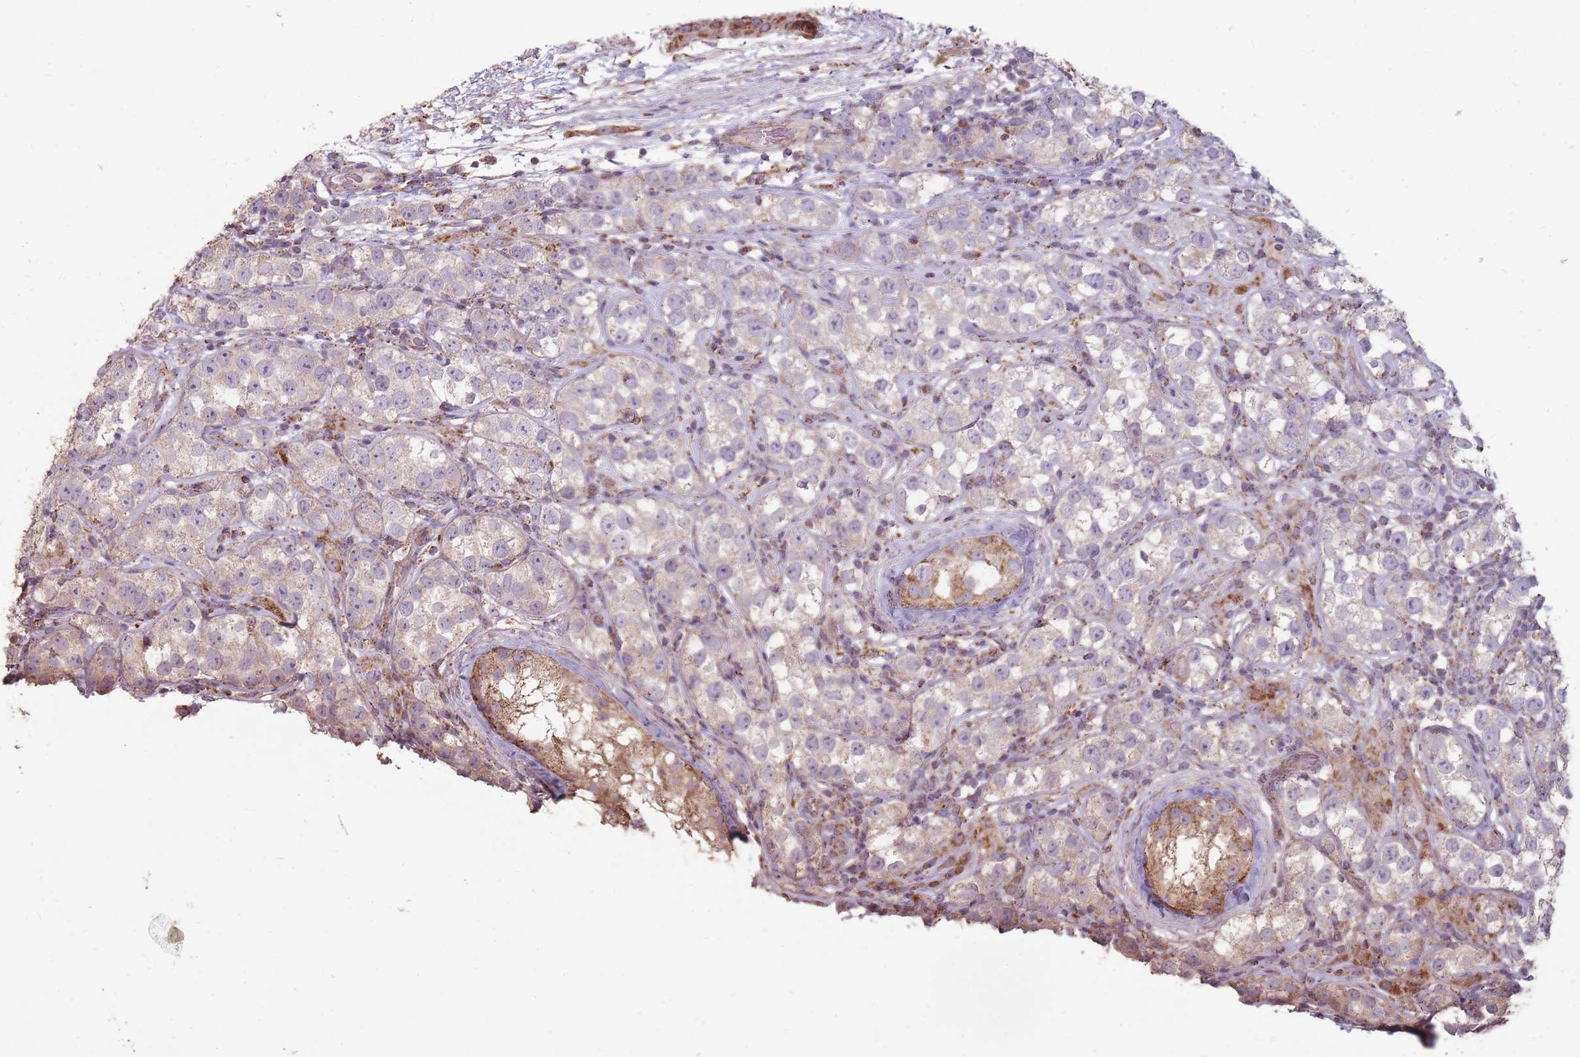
{"staining": {"intensity": "negative", "quantity": "none", "location": "none"}, "tissue": "testis cancer", "cell_type": "Tumor cells", "image_type": "cancer", "snomed": [{"axis": "morphology", "description": "Seminoma, NOS"}, {"axis": "topography", "description": "Testis"}], "caption": "Tumor cells are negative for brown protein staining in testis cancer (seminoma).", "gene": "CNOT8", "patient": {"sex": "male", "age": 28}}